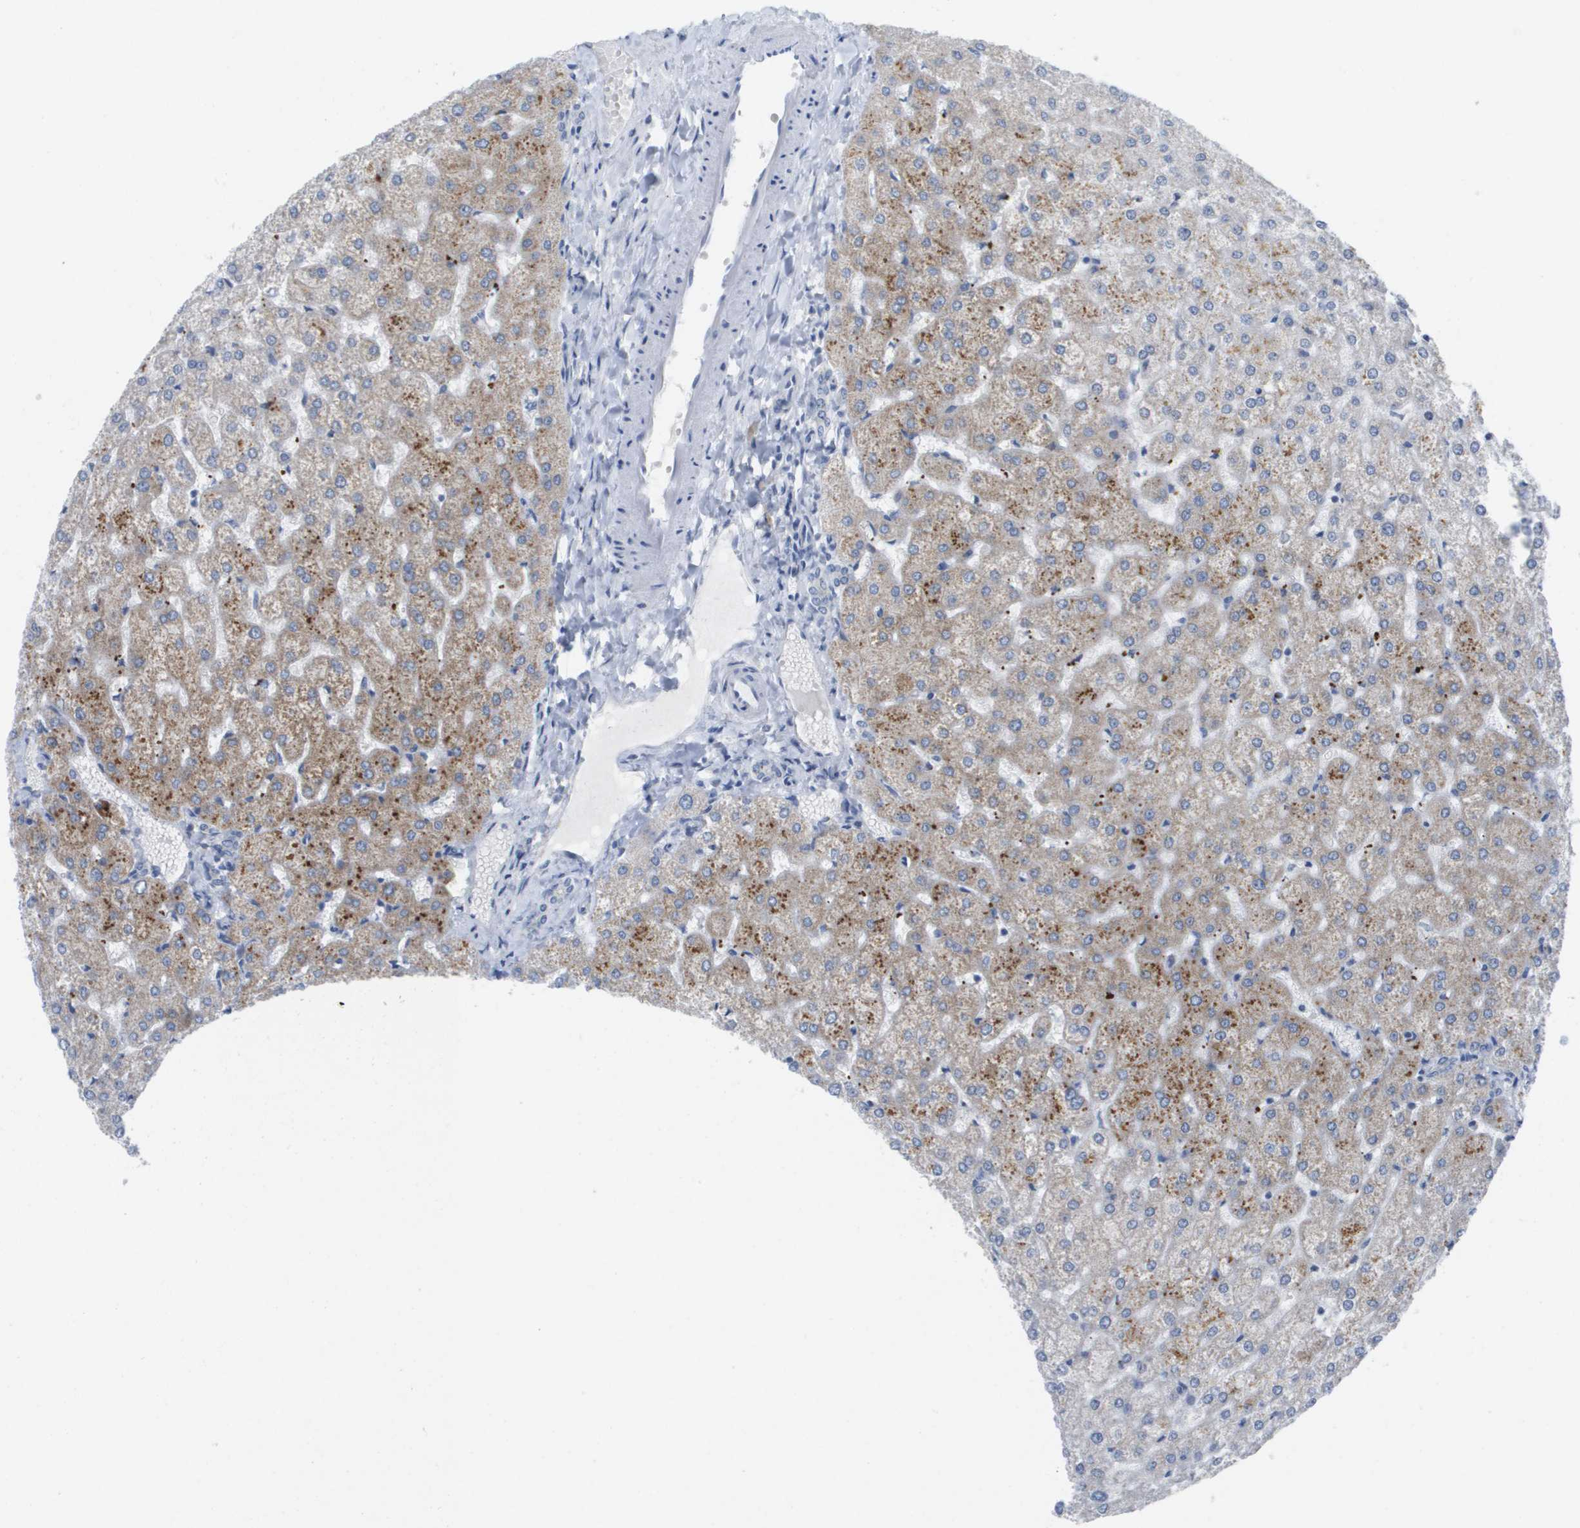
{"staining": {"intensity": "negative", "quantity": "none", "location": "none"}, "tissue": "liver", "cell_type": "Cholangiocytes", "image_type": "normal", "snomed": [{"axis": "morphology", "description": "Normal tissue, NOS"}, {"axis": "topography", "description": "Liver"}], "caption": "Liver was stained to show a protein in brown. There is no significant staining in cholangiocytes. (Brightfield microscopy of DAB IHC at high magnification).", "gene": "PDE4A", "patient": {"sex": "female", "age": 32}}